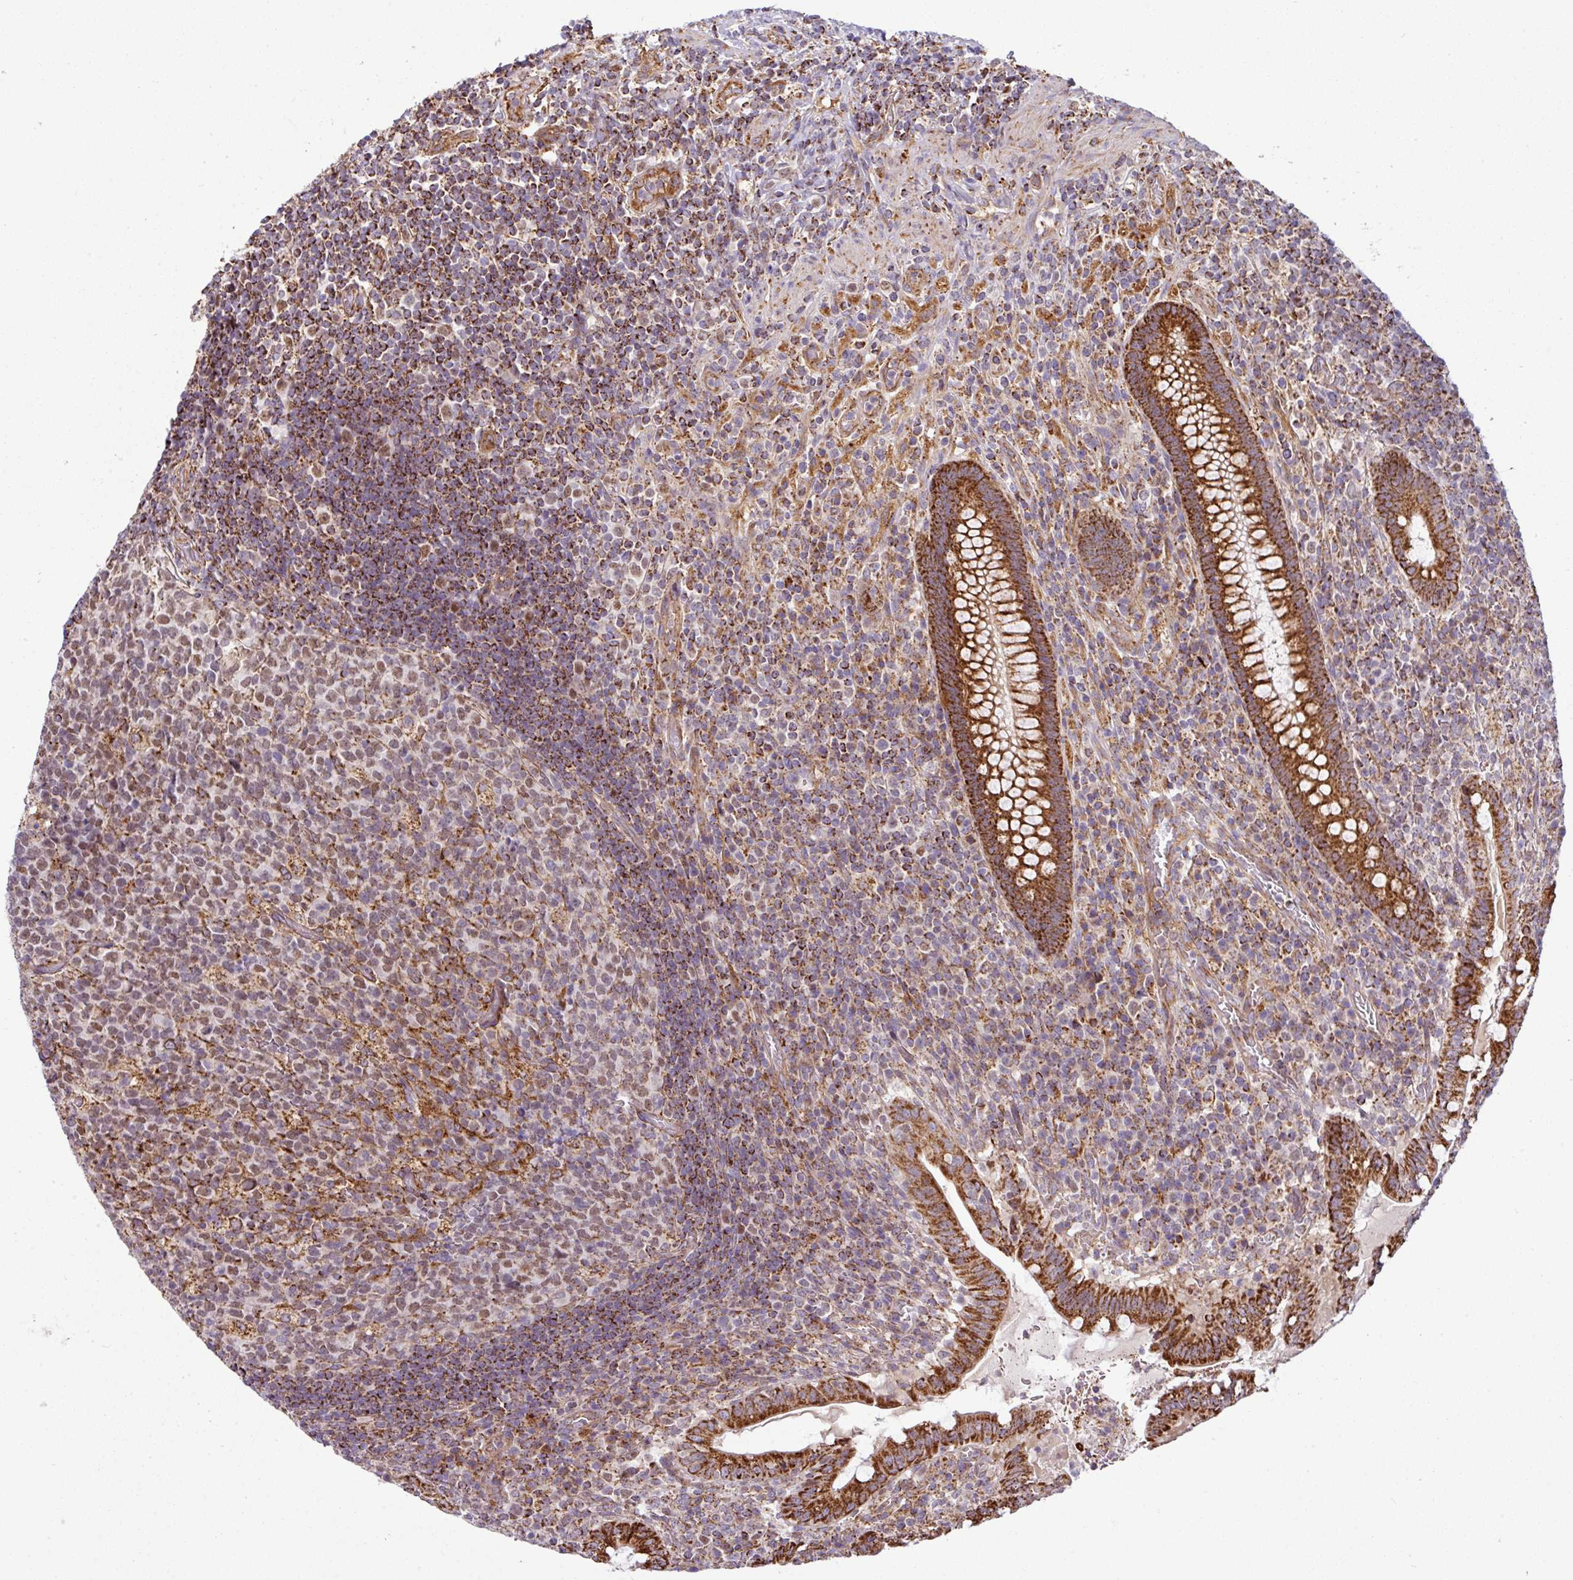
{"staining": {"intensity": "strong", "quantity": ">75%", "location": "cytoplasmic/membranous"}, "tissue": "appendix", "cell_type": "Glandular cells", "image_type": "normal", "snomed": [{"axis": "morphology", "description": "Normal tissue, NOS"}, {"axis": "topography", "description": "Appendix"}], "caption": "An IHC image of unremarkable tissue is shown. Protein staining in brown labels strong cytoplasmic/membranous positivity in appendix within glandular cells.", "gene": "PRELID3B", "patient": {"sex": "female", "age": 43}}